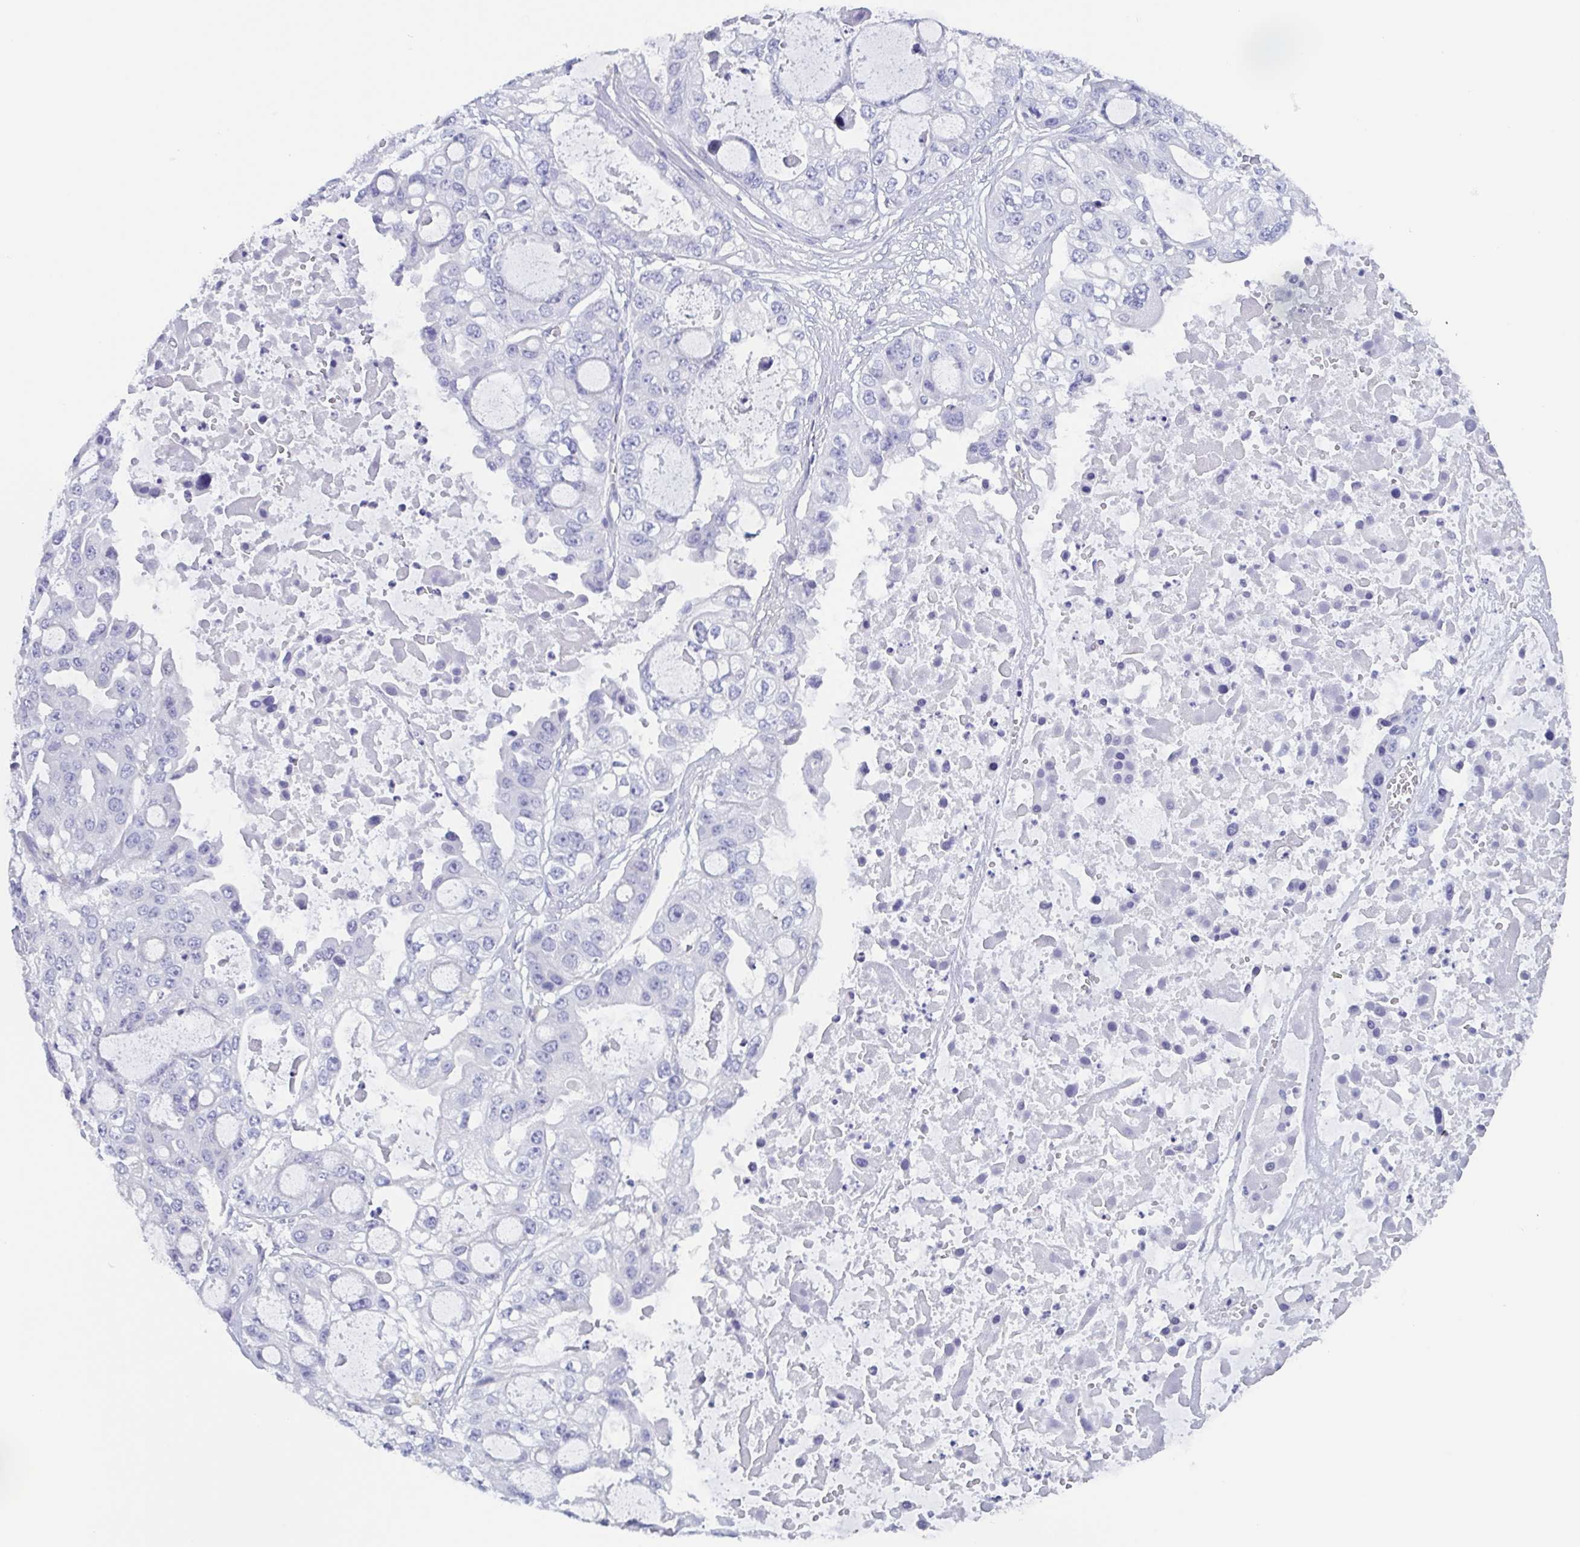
{"staining": {"intensity": "negative", "quantity": "none", "location": "none"}, "tissue": "ovarian cancer", "cell_type": "Tumor cells", "image_type": "cancer", "snomed": [{"axis": "morphology", "description": "Cystadenocarcinoma, serous, NOS"}, {"axis": "topography", "description": "Ovary"}], "caption": "Photomicrograph shows no protein positivity in tumor cells of ovarian cancer tissue.", "gene": "TAGLN3", "patient": {"sex": "female", "age": 56}}